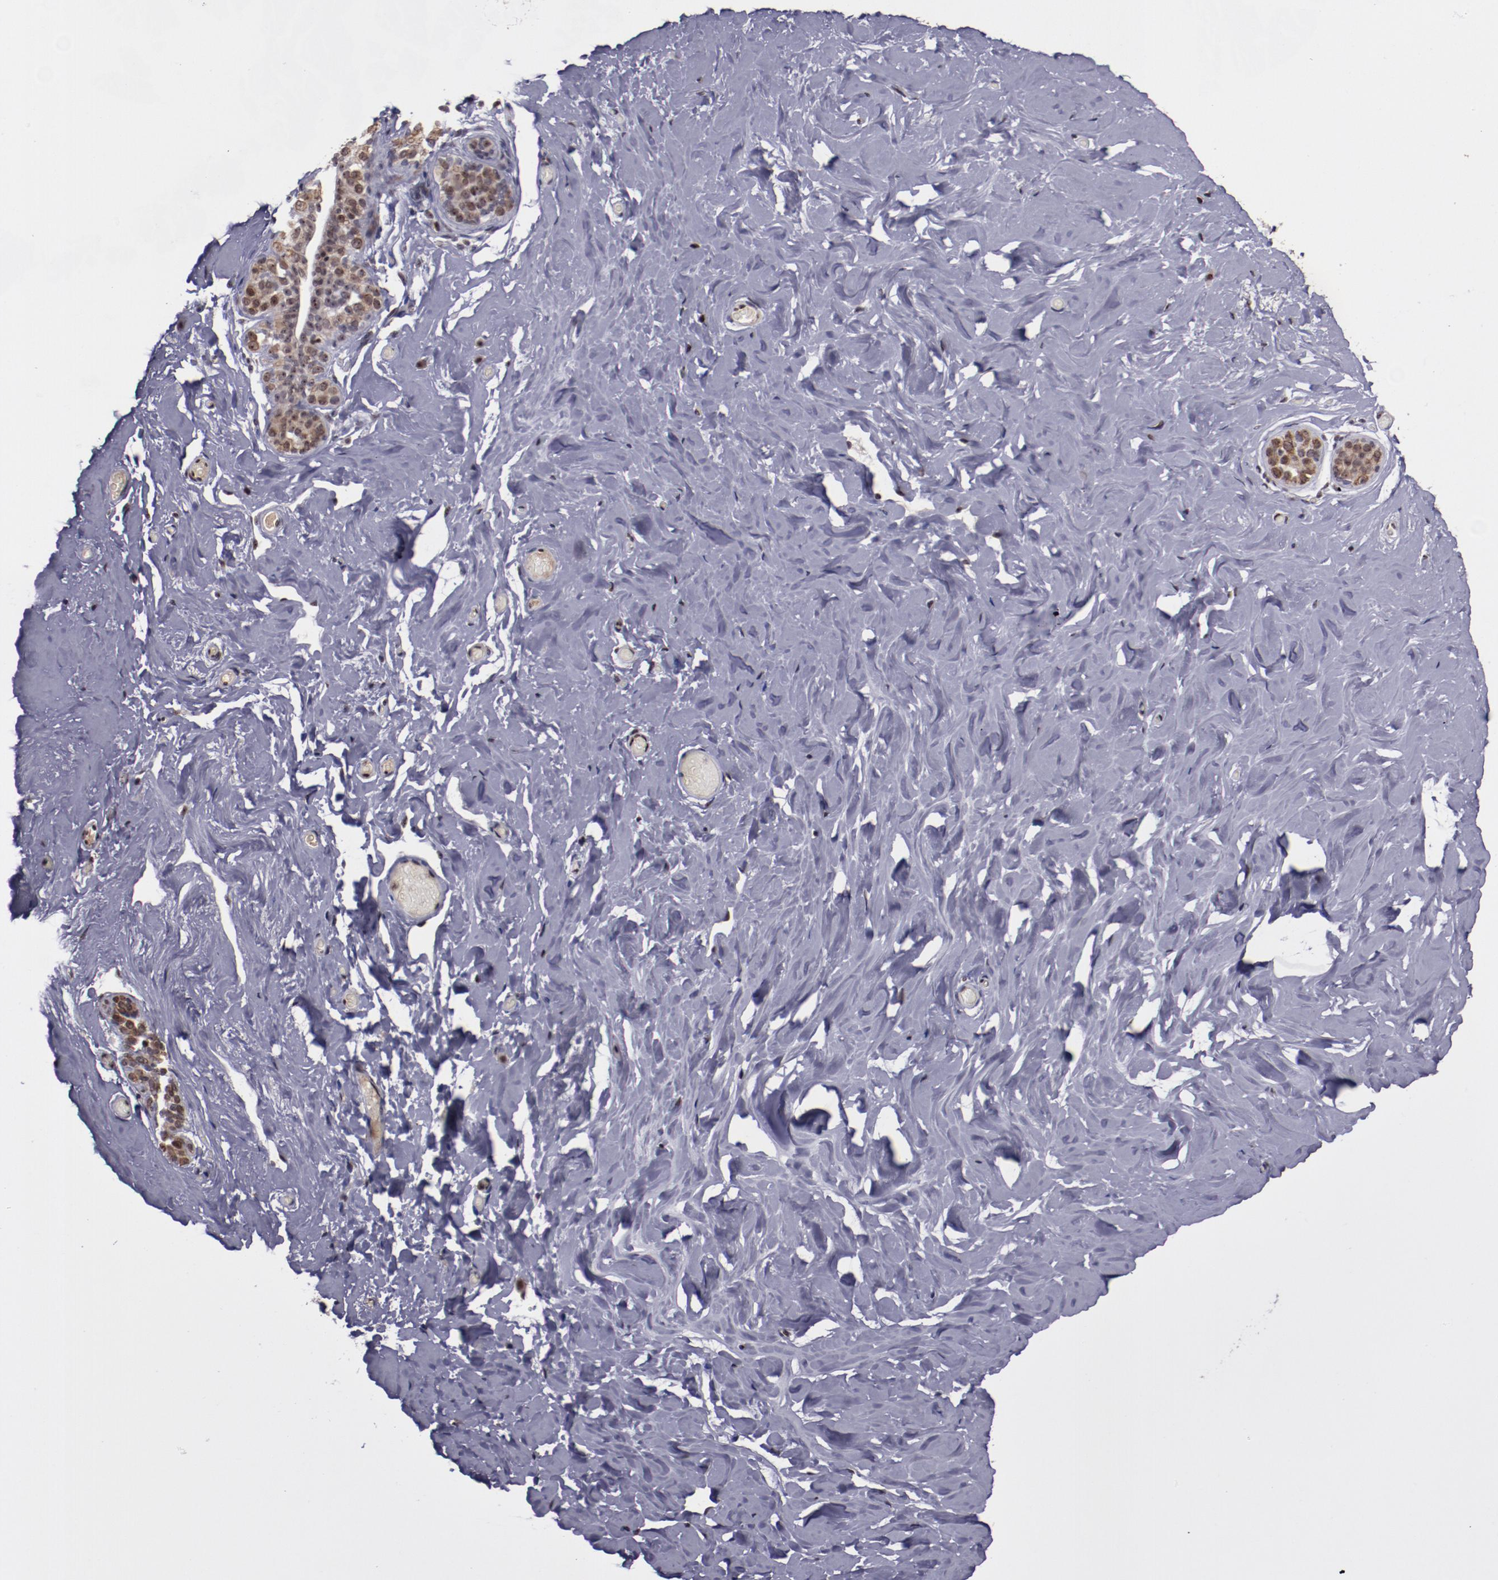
{"staining": {"intensity": "negative", "quantity": "none", "location": "none"}, "tissue": "breast", "cell_type": "Adipocytes", "image_type": "normal", "snomed": [{"axis": "morphology", "description": "Normal tissue, NOS"}, {"axis": "topography", "description": "Breast"}], "caption": "This is an IHC image of unremarkable human breast. There is no expression in adipocytes.", "gene": "DDX24", "patient": {"sex": "female", "age": 75}}